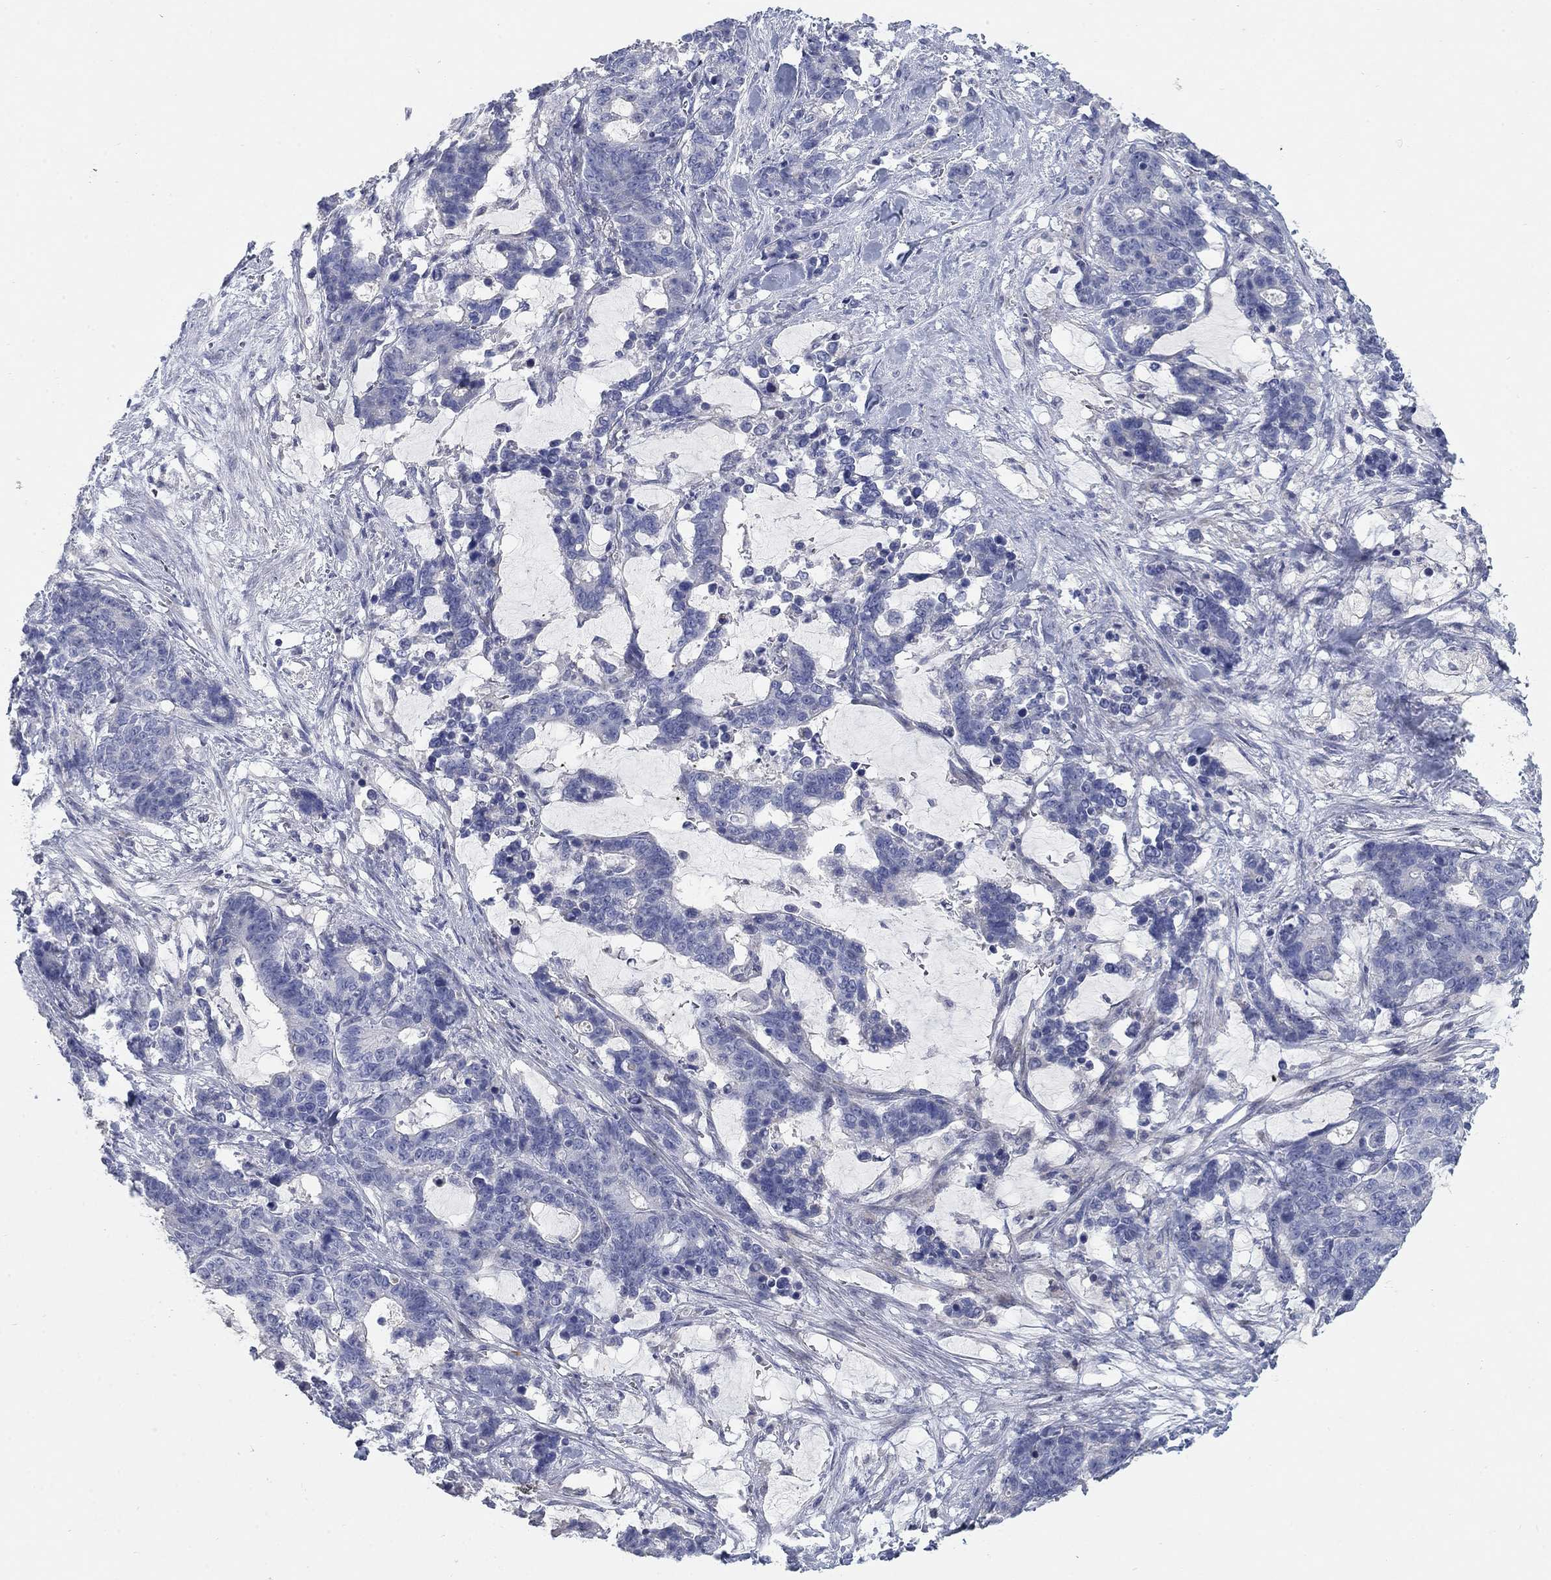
{"staining": {"intensity": "negative", "quantity": "none", "location": "none"}, "tissue": "stomach cancer", "cell_type": "Tumor cells", "image_type": "cancer", "snomed": [{"axis": "morphology", "description": "Normal tissue, NOS"}, {"axis": "morphology", "description": "Adenocarcinoma, NOS"}, {"axis": "topography", "description": "Stomach"}], "caption": "Tumor cells show no significant positivity in stomach cancer.", "gene": "TMEM249", "patient": {"sex": "female", "age": 64}}